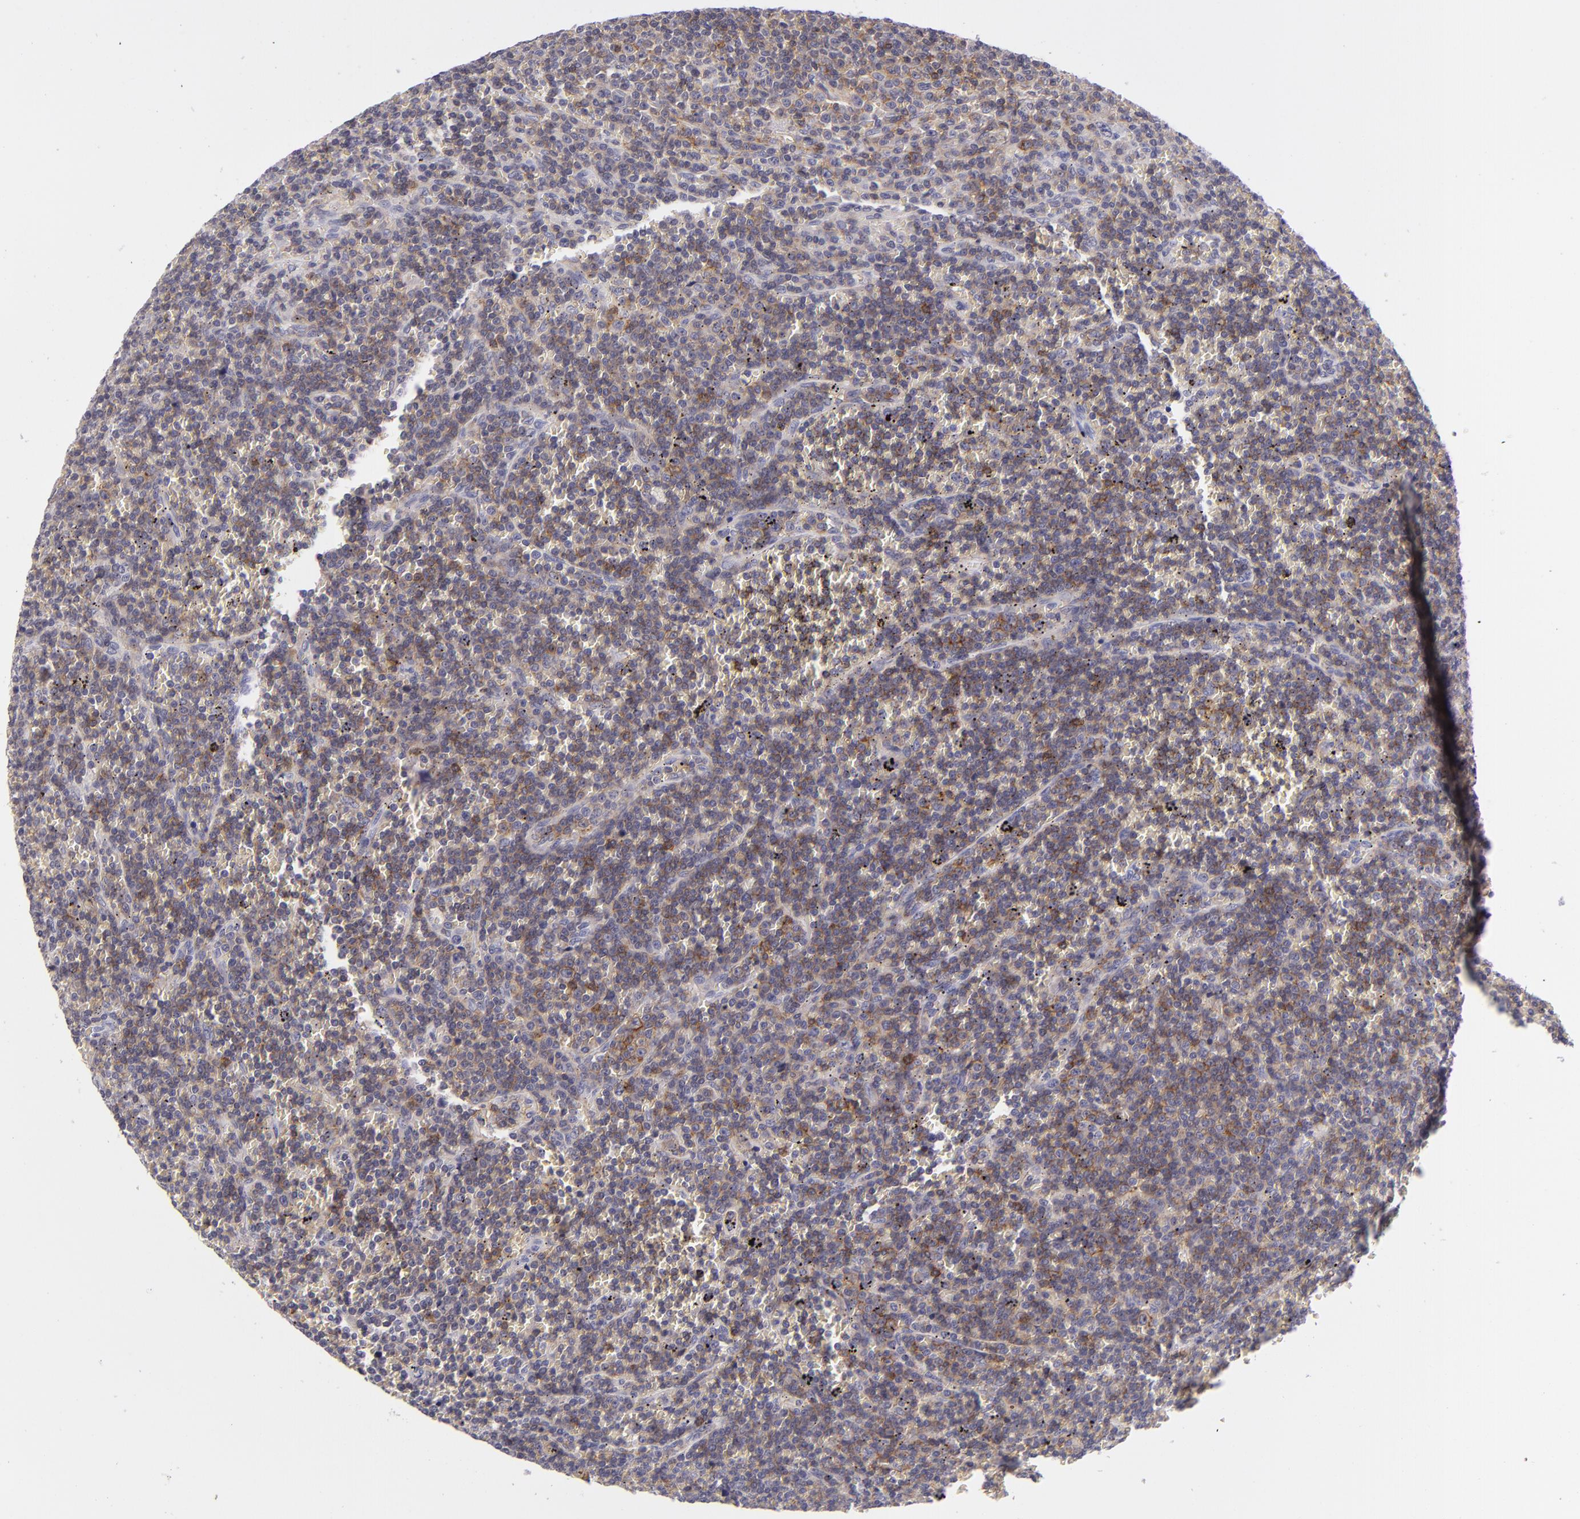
{"staining": {"intensity": "weak", "quantity": ">75%", "location": "cytoplasmic/membranous"}, "tissue": "lymphoma", "cell_type": "Tumor cells", "image_type": "cancer", "snomed": [{"axis": "morphology", "description": "Malignant lymphoma, non-Hodgkin's type, Low grade"}, {"axis": "topography", "description": "Spleen"}], "caption": "This is a photomicrograph of IHC staining of malignant lymphoma, non-Hodgkin's type (low-grade), which shows weak staining in the cytoplasmic/membranous of tumor cells.", "gene": "CD48", "patient": {"sex": "male", "age": 80}}